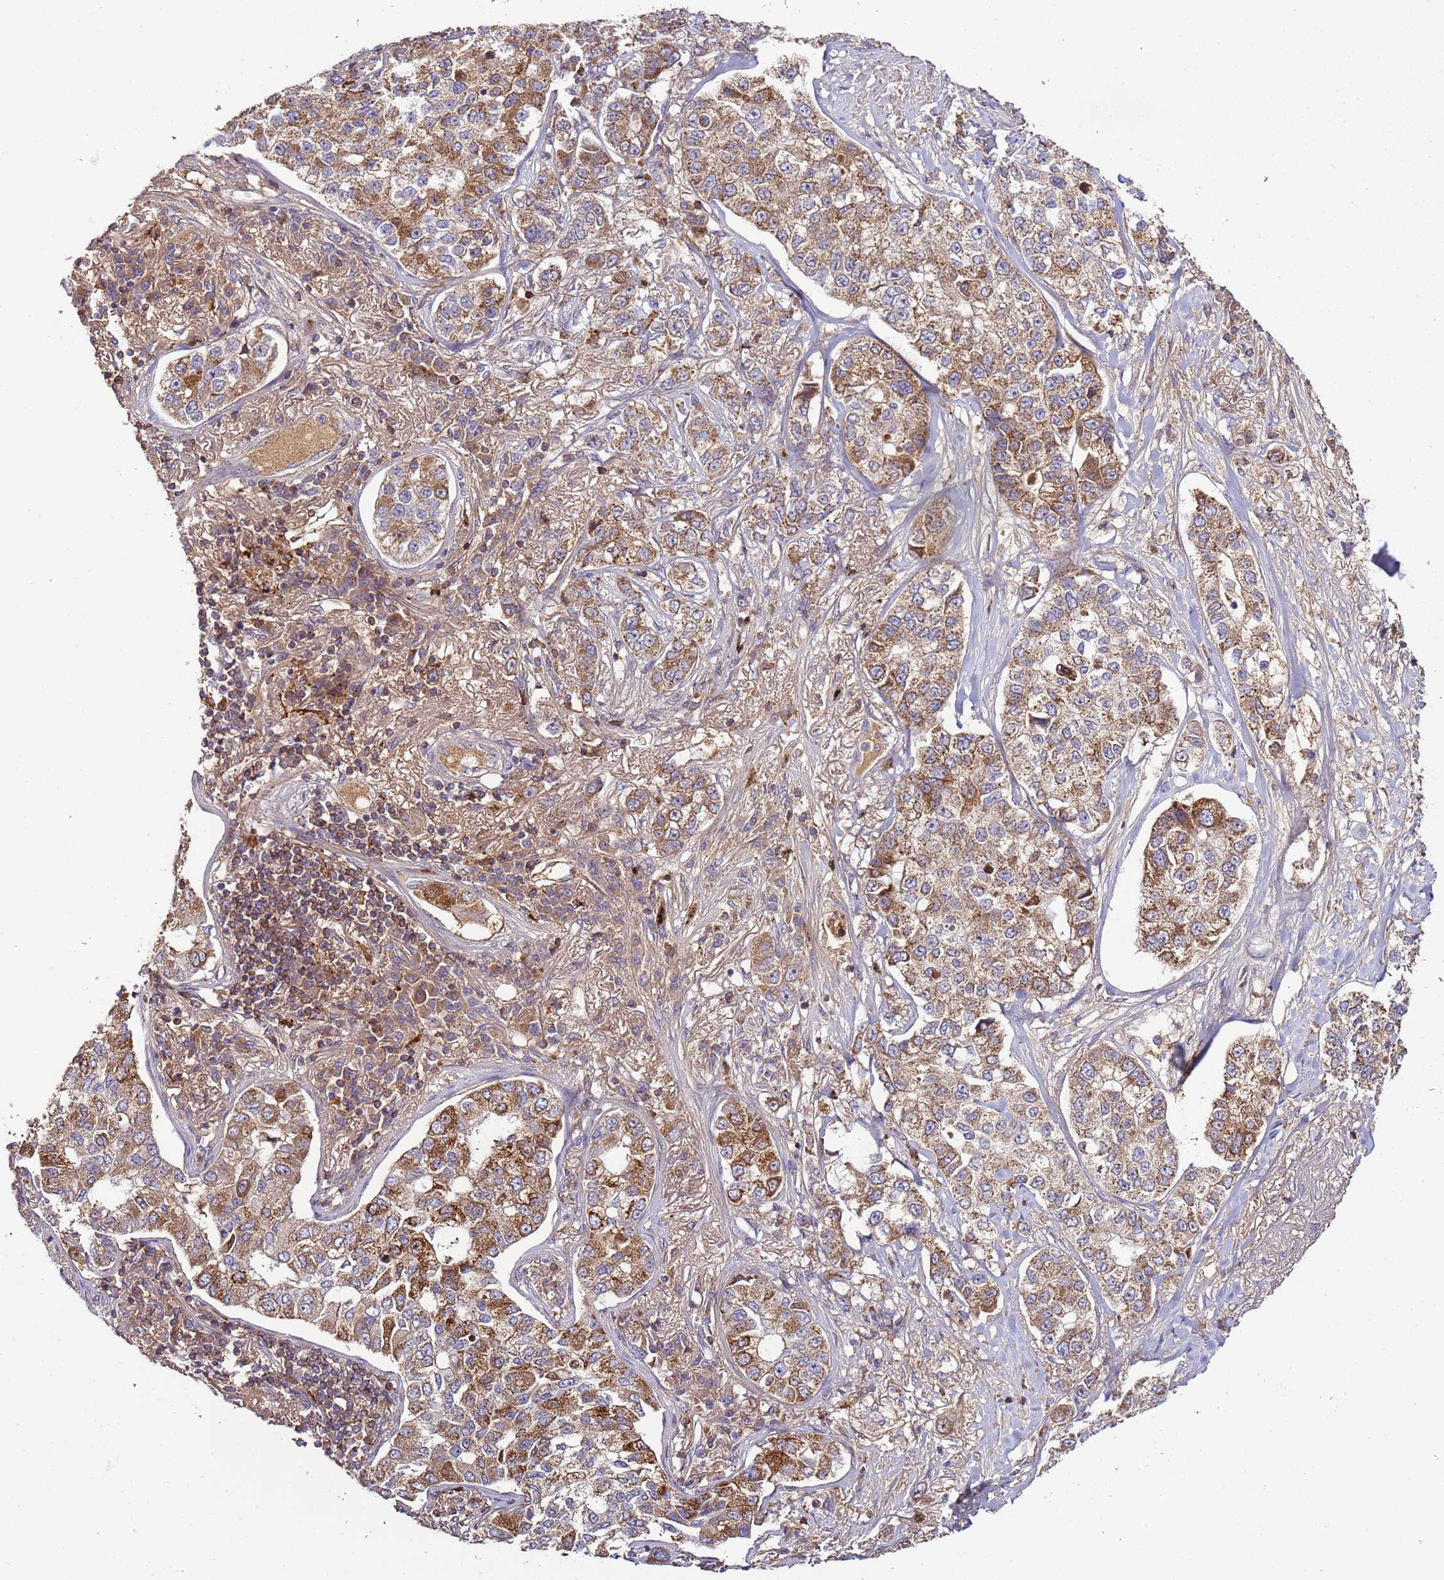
{"staining": {"intensity": "moderate", "quantity": ">75%", "location": "cytoplasmic/membranous"}, "tissue": "lung cancer", "cell_type": "Tumor cells", "image_type": "cancer", "snomed": [{"axis": "morphology", "description": "Adenocarcinoma, NOS"}, {"axis": "topography", "description": "Lung"}], "caption": "DAB (3,3'-diaminobenzidine) immunohistochemical staining of lung cancer (adenocarcinoma) shows moderate cytoplasmic/membranous protein staining in about >75% of tumor cells.", "gene": "ZNF624", "patient": {"sex": "male", "age": 49}}